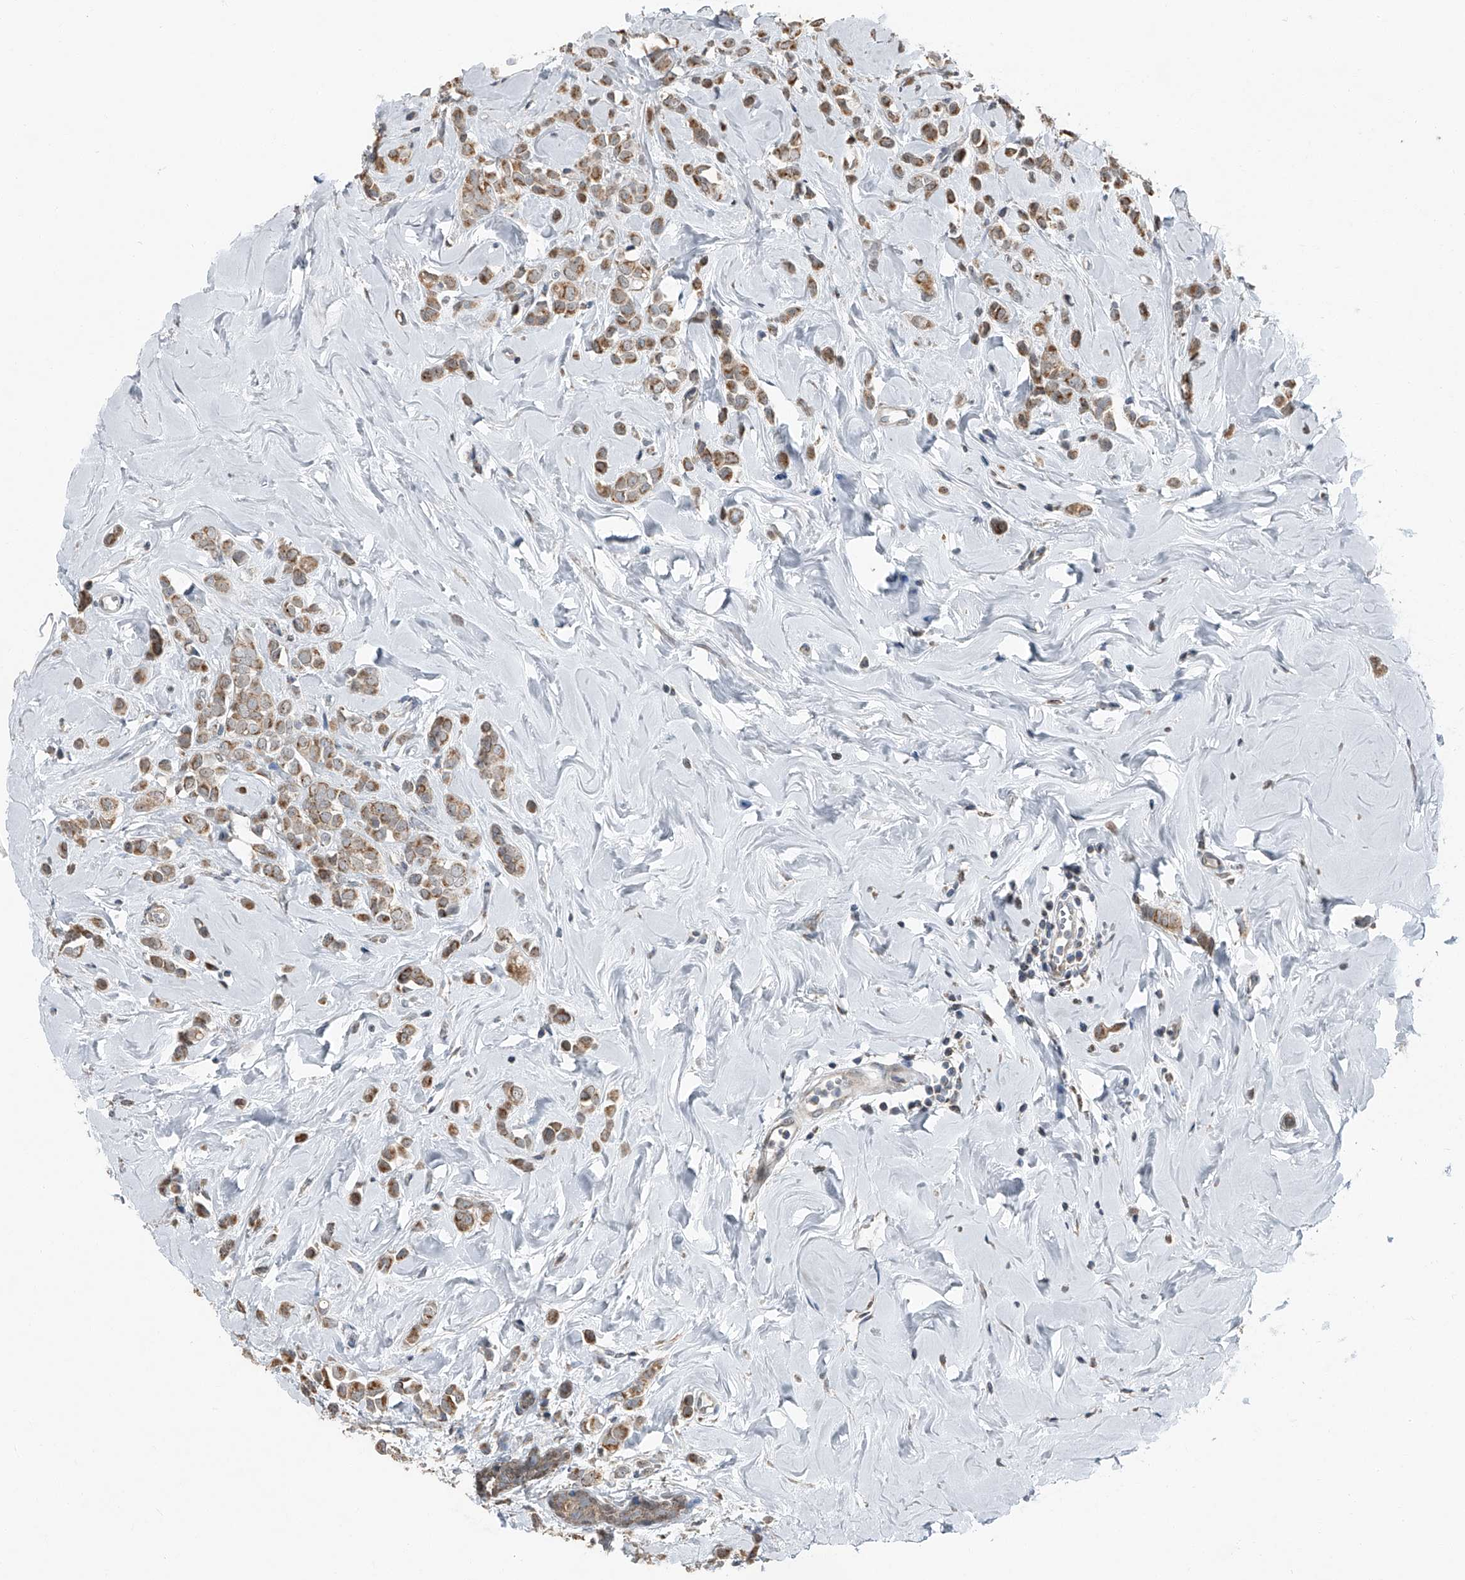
{"staining": {"intensity": "moderate", "quantity": ">75%", "location": "cytoplasmic/membranous"}, "tissue": "breast cancer", "cell_type": "Tumor cells", "image_type": "cancer", "snomed": [{"axis": "morphology", "description": "Lobular carcinoma"}, {"axis": "topography", "description": "Breast"}], "caption": "A medium amount of moderate cytoplasmic/membranous expression is appreciated in approximately >75% of tumor cells in breast cancer tissue.", "gene": "CHRNA7", "patient": {"sex": "female", "age": 47}}